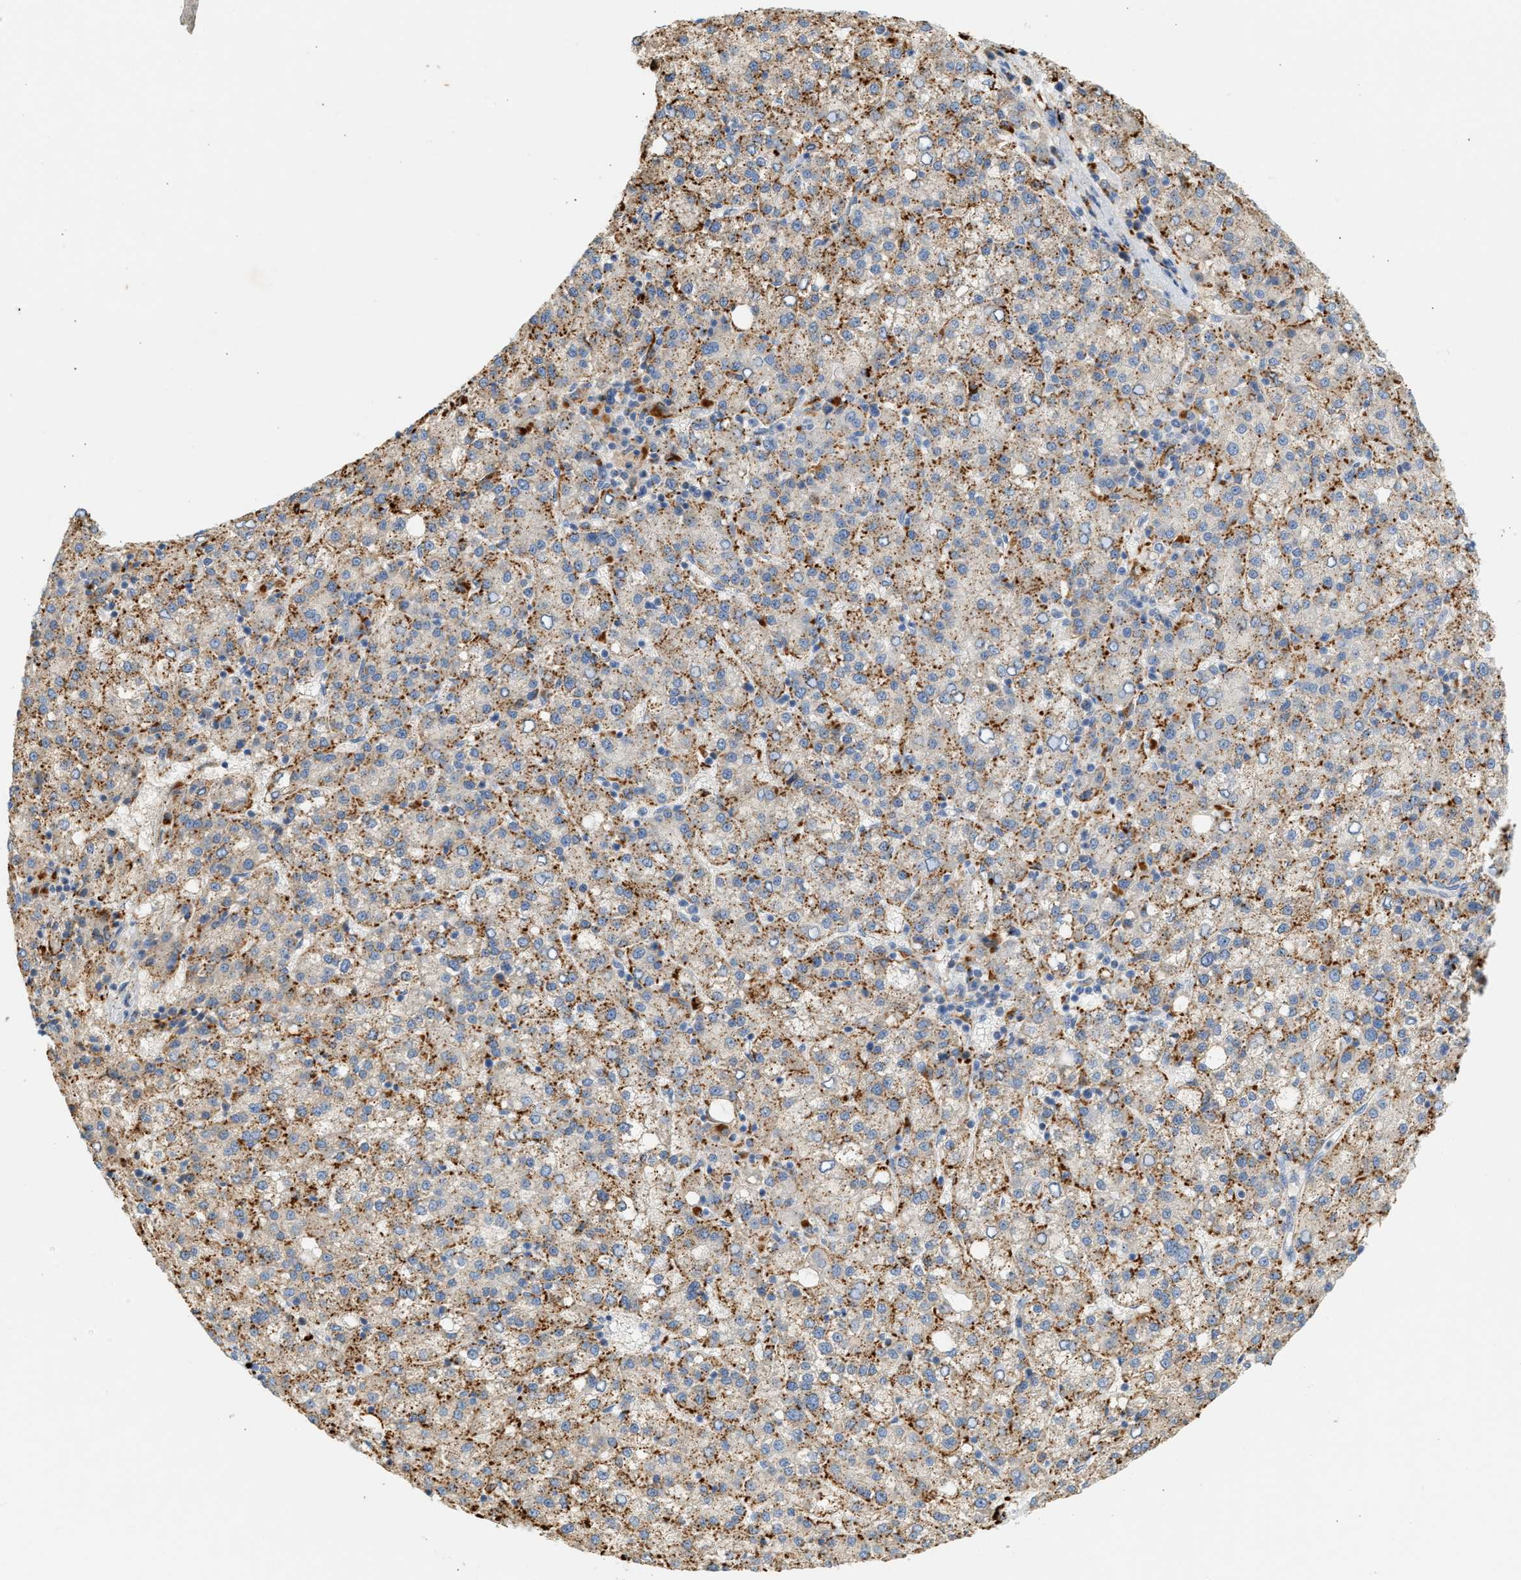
{"staining": {"intensity": "moderate", "quantity": ">75%", "location": "cytoplasmic/membranous"}, "tissue": "liver cancer", "cell_type": "Tumor cells", "image_type": "cancer", "snomed": [{"axis": "morphology", "description": "Carcinoma, Hepatocellular, NOS"}, {"axis": "topography", "description": "Liver"}], "caption": "Human hepatocellular carcinoma (liver) stained with a protein marker exhibits moderate staining in tumor cells.", "gene": "ENTHD1", "patient": {"sex": "female", "age": 58}}